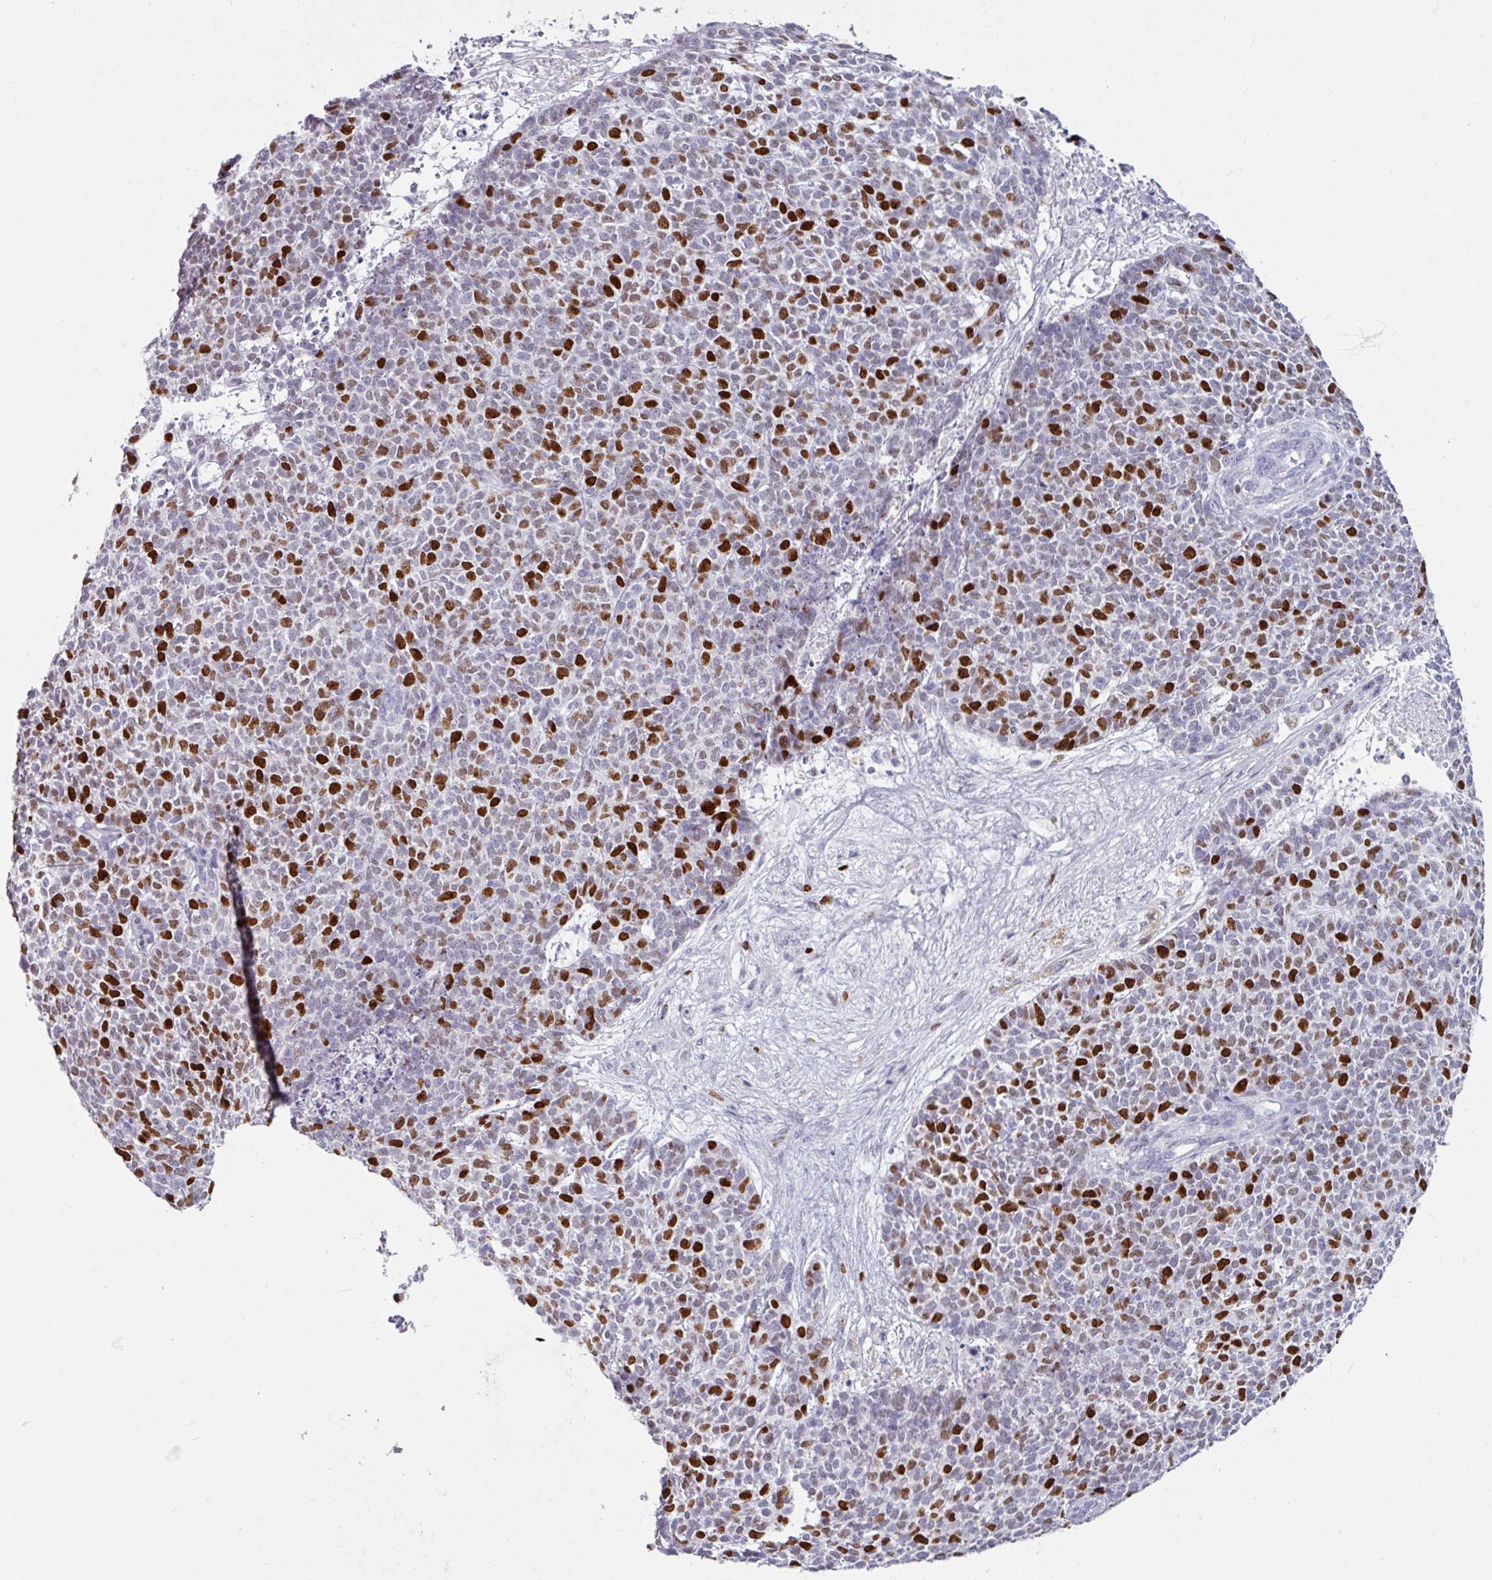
{"staining": {"intensity": "strong", "quantity": "25%-75%", "location": "nuclear"}, "tissue": "skin cancer", "cell_type": "Tumor cells", "image_type": "cancer", "snomed": [{"axis": "morphology", "description": "Basal cell carcinoma"}, {"axis": "topography", "description": "Skin"}], "caption": "Basal cell carcinoma (skin) stained with a brown dye displays strong nuclear positive positivity in approximately 25%-75% of tumor cells.", "gene": "ATAD2", "patient": {"sex": "female", "age": 84}}